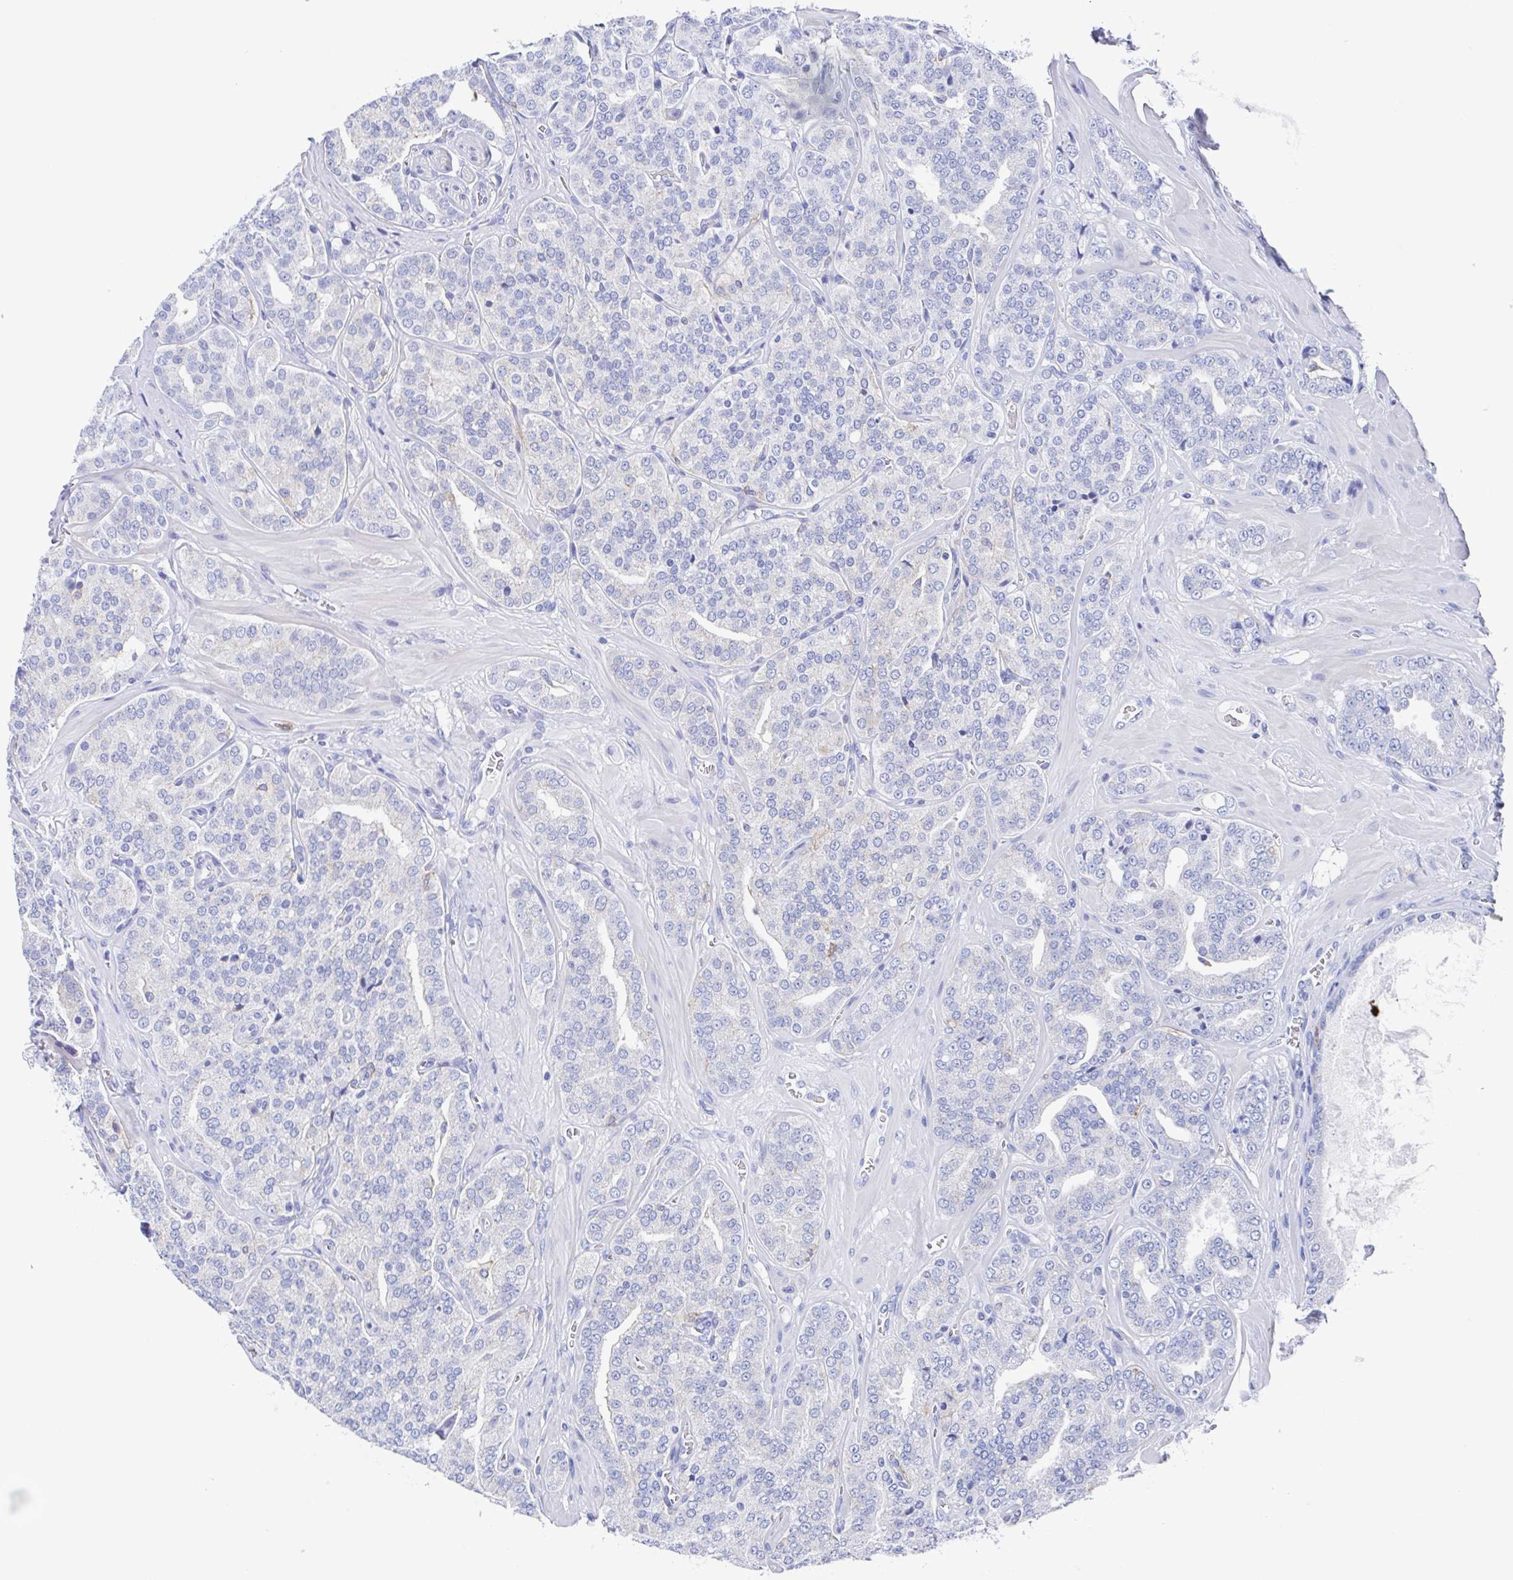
{"staining": {"intensity": "negative", "quantity": "none", "location": "none"}, "tissue": "prostate cancer", "cell_type": "Tumor cells", "image_type": "cancer", "snomed": [{"axis": "morphology", "description": "Adenocarcinoma, High grade"}, {"axis": "topography", "description": "Prostate"}], "caption": "This is an immunohistochemistry image of prostate cancer. There is no positivity in tumor cells.", "gene": "FCGR3A", "patient": {"sex": "male", "age": 66}}